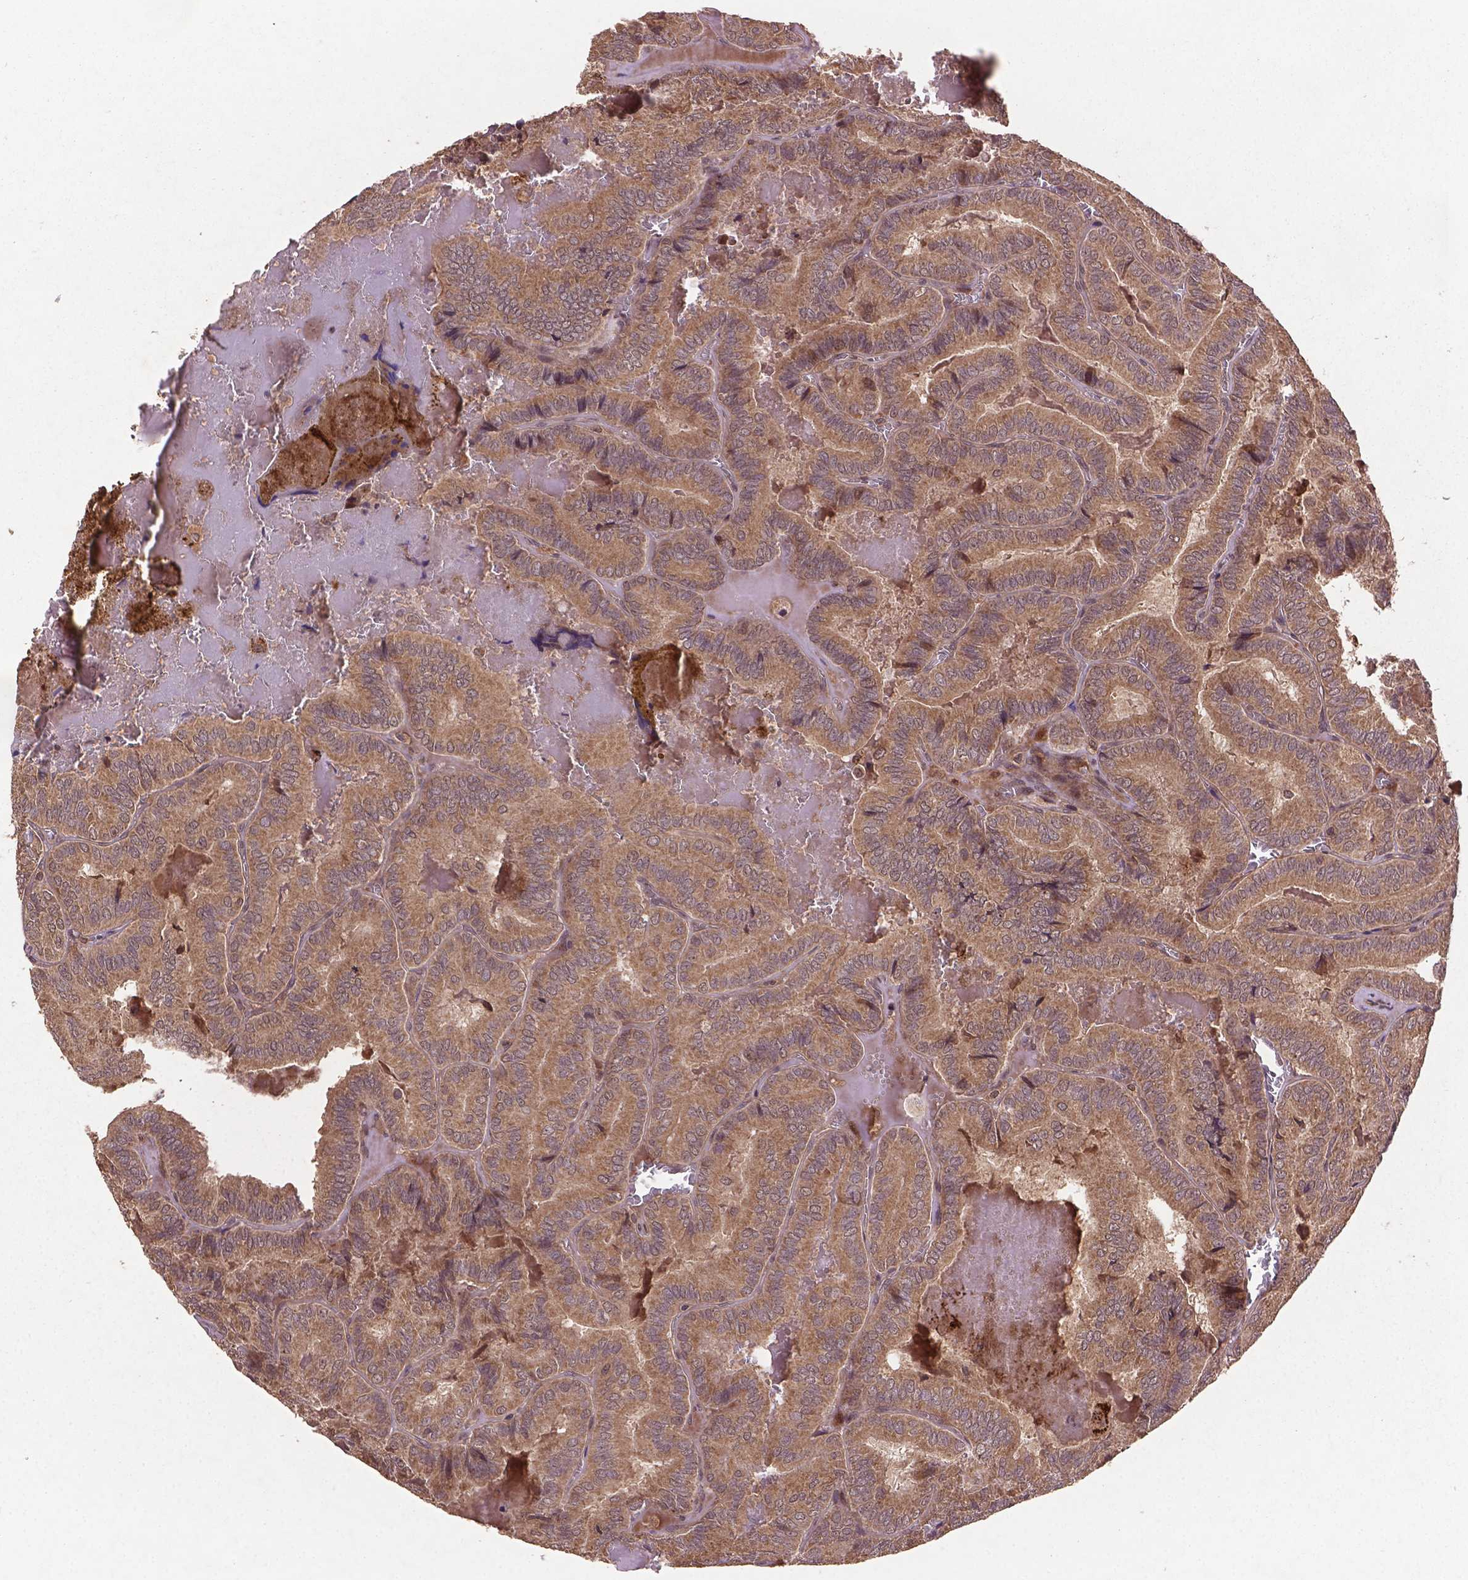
{"staining": {"intensity": "moderate", "quantity": ">75%", "location": "cytoplasmic/membranous"}, "tissue": "thyroid cancer", "cell_type": "Tumor cells", "image_type": "cancer", "snomed": [{"axis": "morphology", "description": "Papillary adenocarcinoma, NOS"}, {"axis": "topography", "description": "Thyroid gland"}], "caption": "Immunohistochemistry image of human thyroid cancer (papillary adenocarcinoma) stained for a protein (brown), which displays medium levels of moderate cytoplasmic/membranous positivity in approximately >75% of tumor cells.", "gene": "NIPAL2", "patient": {"sex": "female", "age": 75}}